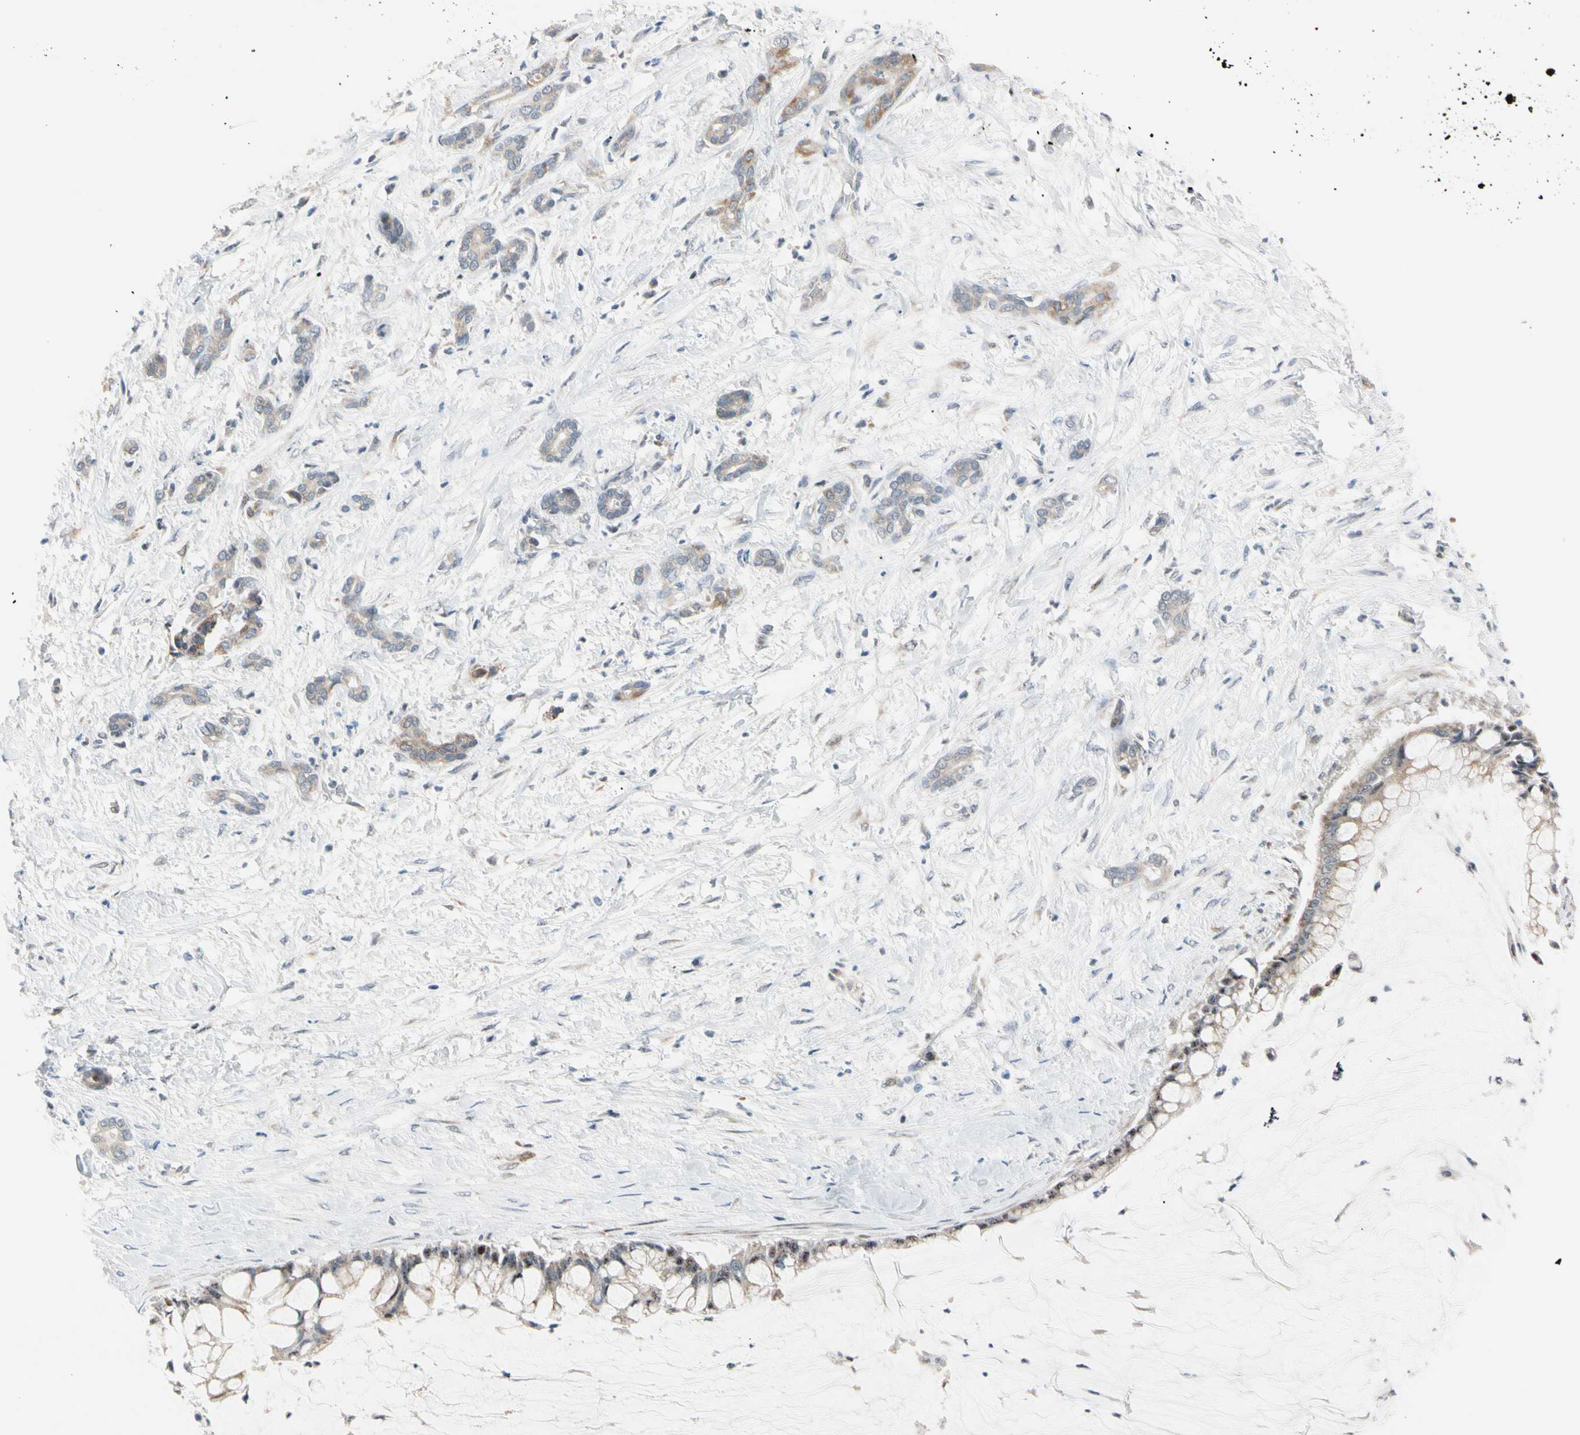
{"staining": {"intensity": "weak", "quantity": ">75%", "location": "cytoplasmic/membranous"}, "tissue": "pancreatic cancer", "cell_type": "Tumor cells", "image_type": "cancer", "snomed": [{"axis": "morphology", "description": "Adenocarcinoma, NOS"}, {"axis": "topography", "description": "Pancreas"}], "caption": "This is an image of immunohistochemistry staining of adenocarcinoma (pancreatic), which shows weak staining in the cytoplasmic/membranous of tumor cells.", "gene": "MARK1", "patient": {"sex": "male", "age": 41}}